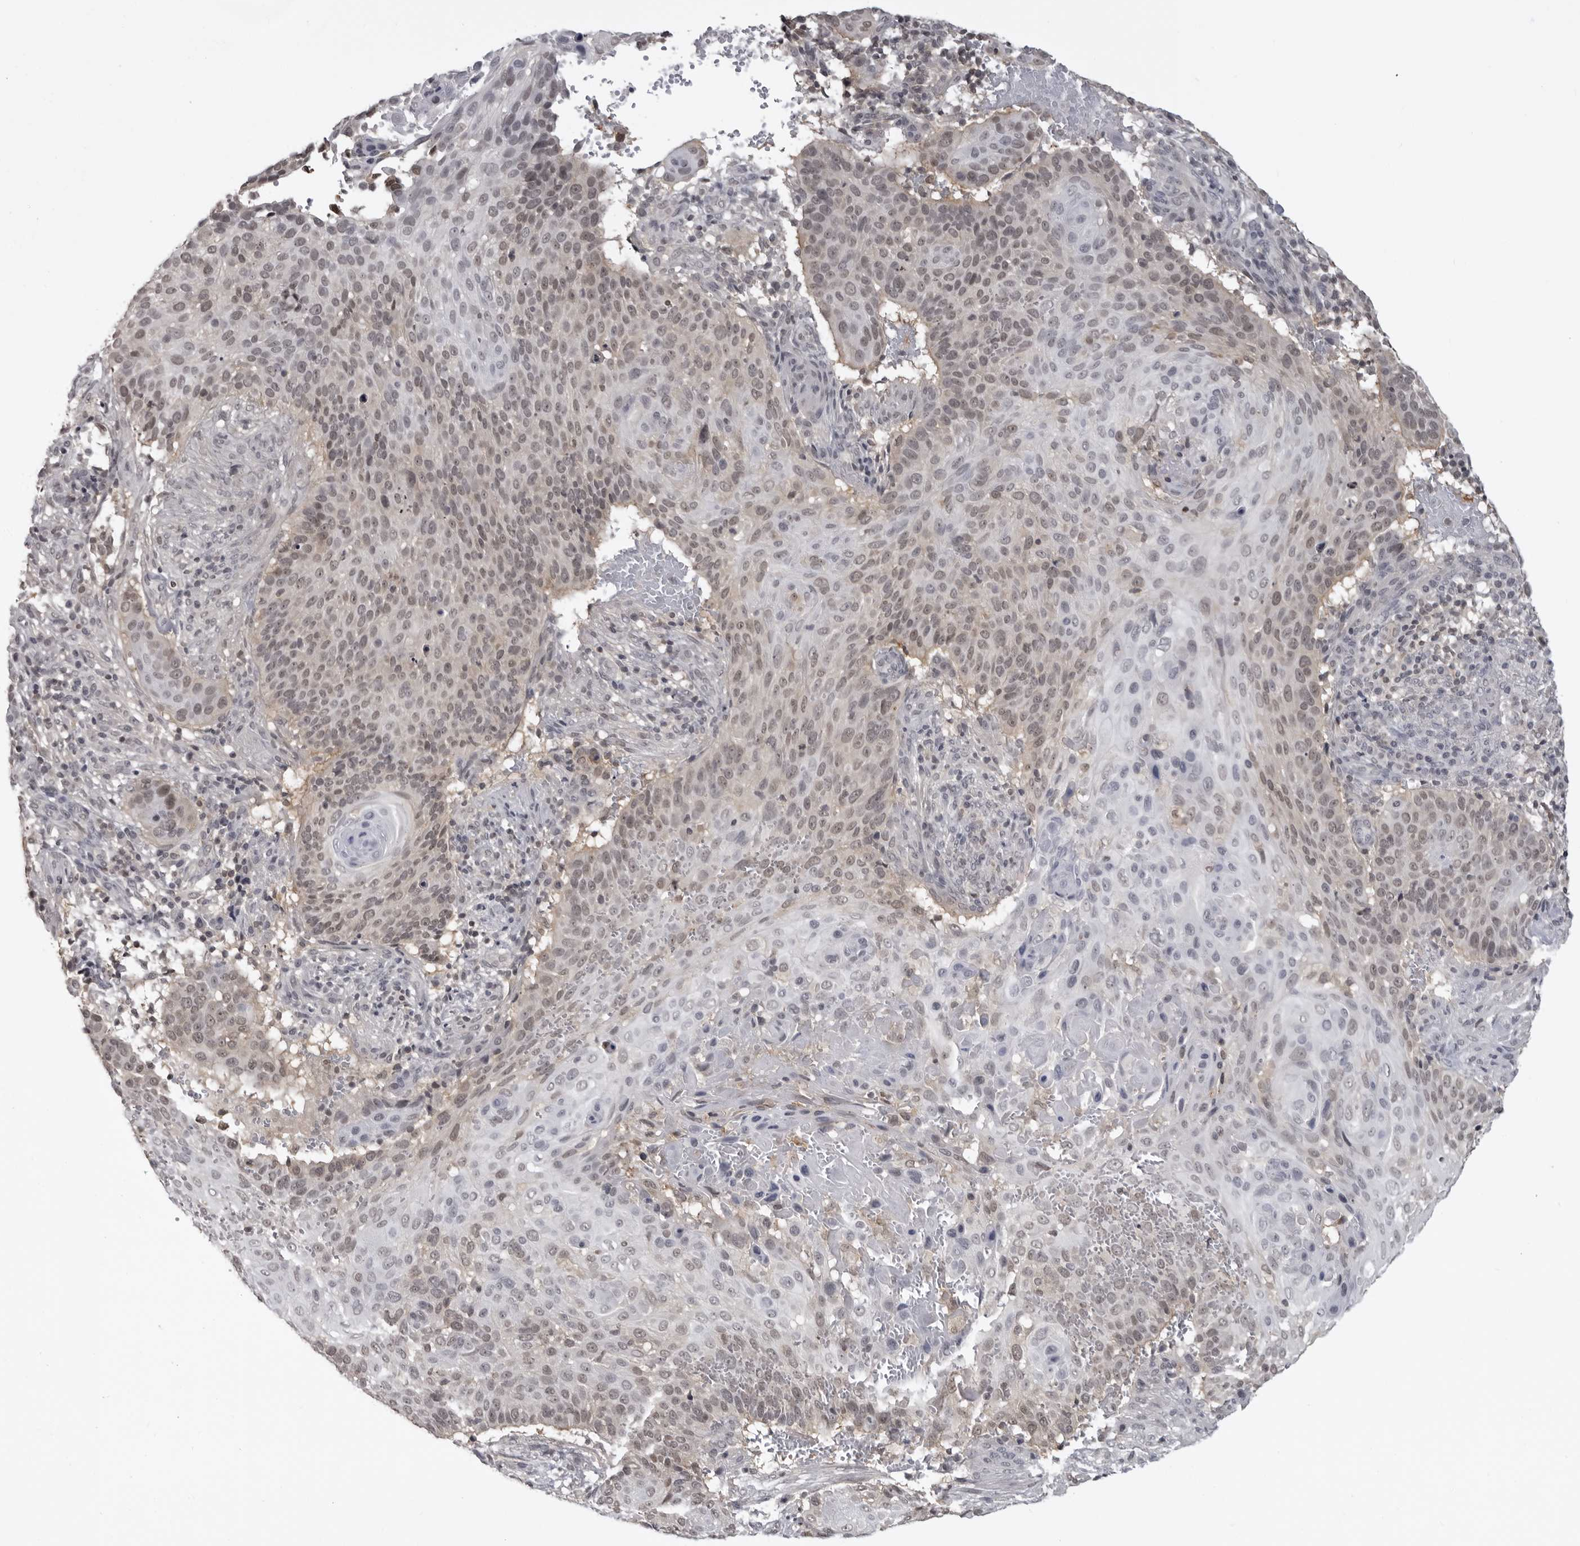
{"staining": {"intensity": "weak", "quantity": ">75%", "location": "cytoplasmic/membranous,nuclear"}, "tissue": "cervical cancer", "cell_type": "Tumor cells", "image_type": "cancer", "snomed": [{"axis": "morphology", "description": "Squamous cell carcinoma, NOS"}, {"axis": "topography", "description": "Cervix"}], "caption": "Immunohistochemical staining of human cervical cancer demonstrates low levels of weak cytoplasmic/membranous and nuclear protein staining in approximately >75% of tumor cells. Using DAB (3,3'-diaminobenzidine) (brown) and hematoxylin (blue) stains, captured at high magnification using brightfield microscopy.", "gene": "PDCL3", "patient": {"sex": "female", "age": 74}}